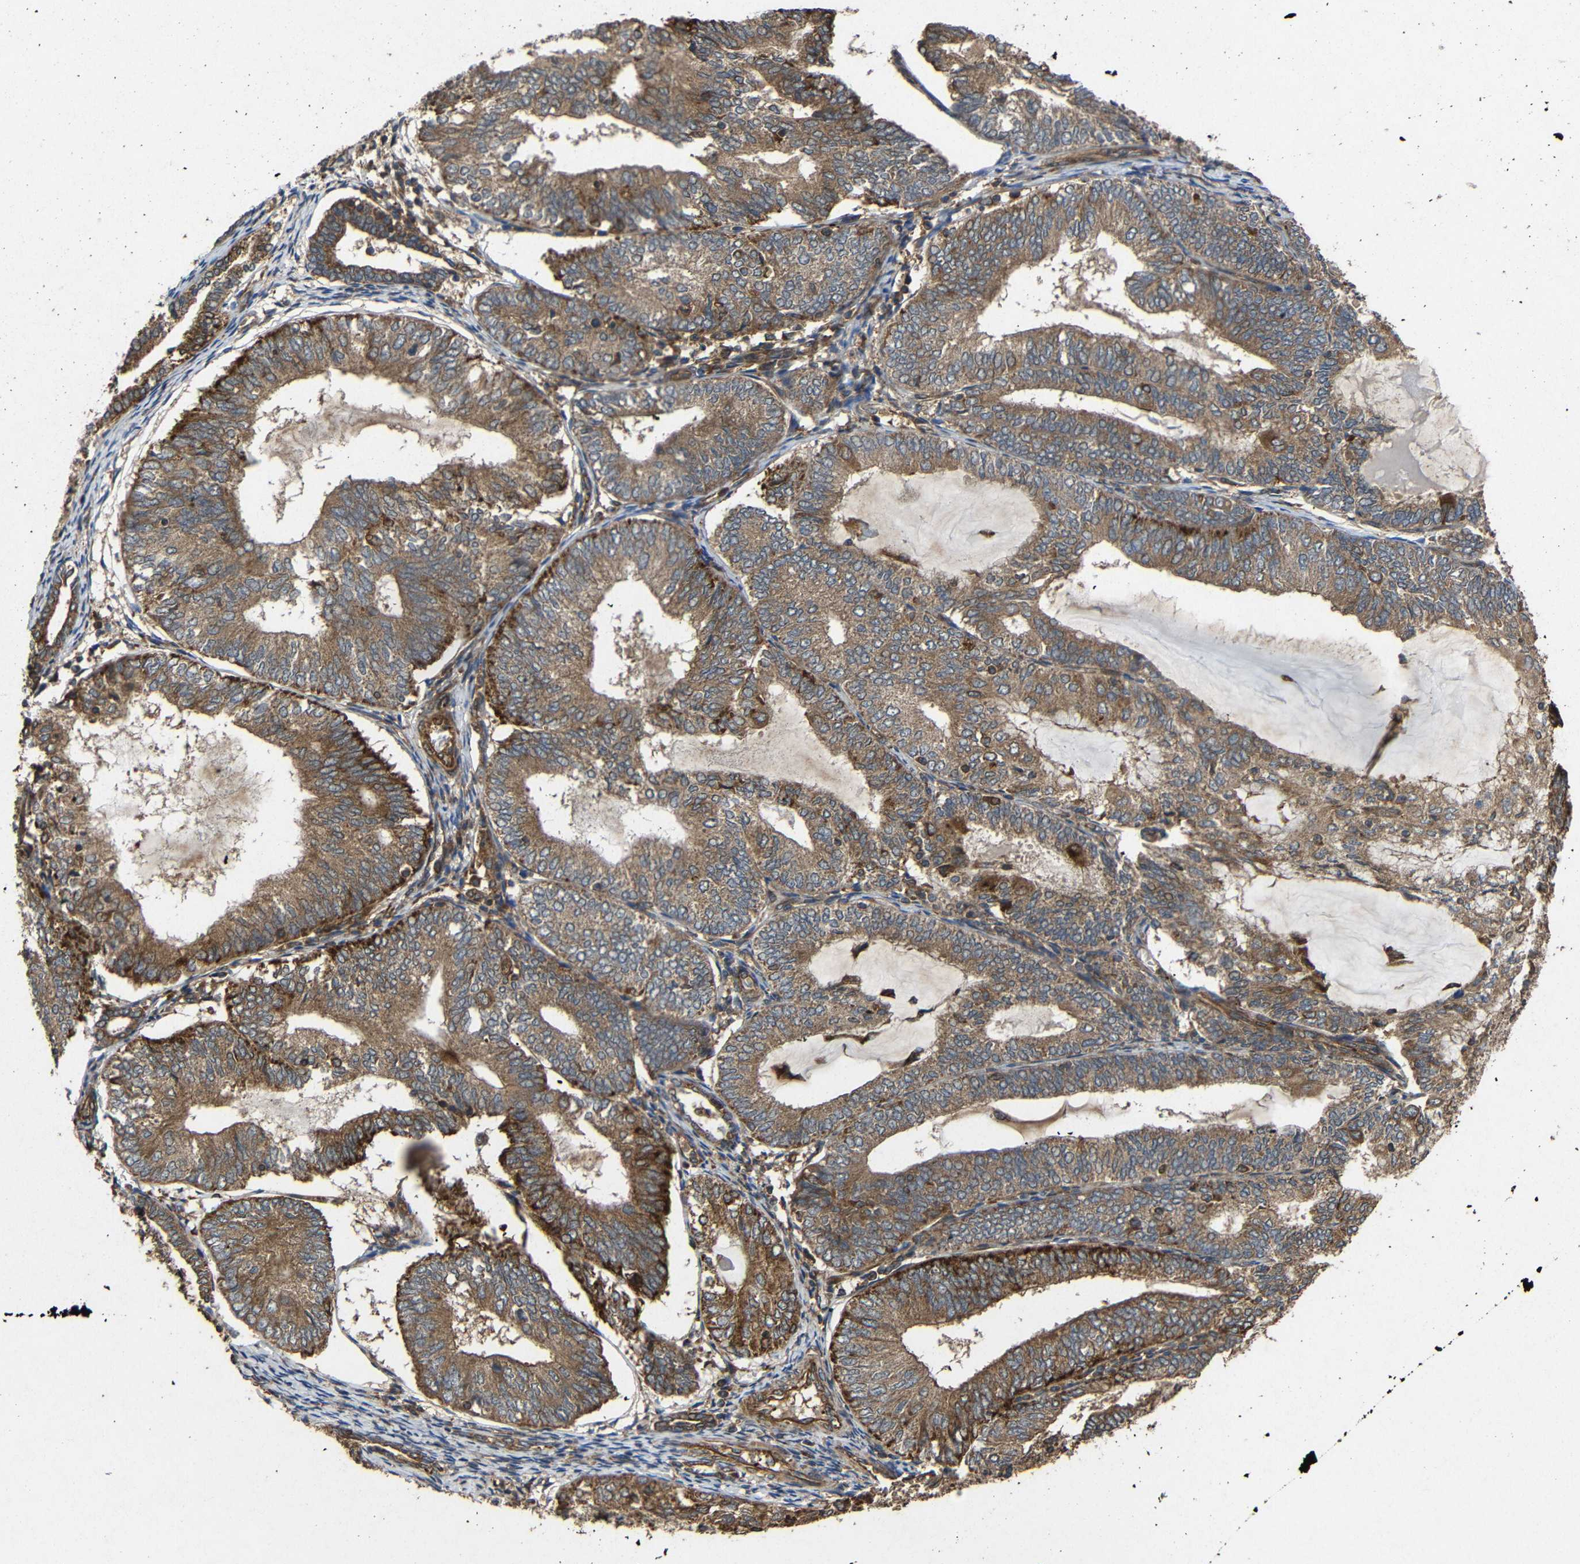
{"staining": {"intensity": "strong", "quantity": "25%-75%", "location": "cytoplasmic/membranous"}, "tissue": "endometrial cancer", "cell_type": "Tumor cells", "image_type": "cancer", "snomed": [{"axis": "morphology", "description": "Adenocarcinoma, NOS"}, {"axis": "topography", "description": "Endometrium"}], "caption": "A brown stain labels strong cytoplasmic/membranous positivity of a protein in endometrial adenocarcinoma tumor cells.", "gene": "EIF2S1", "patient": {"sex": "female", "age": 81}}